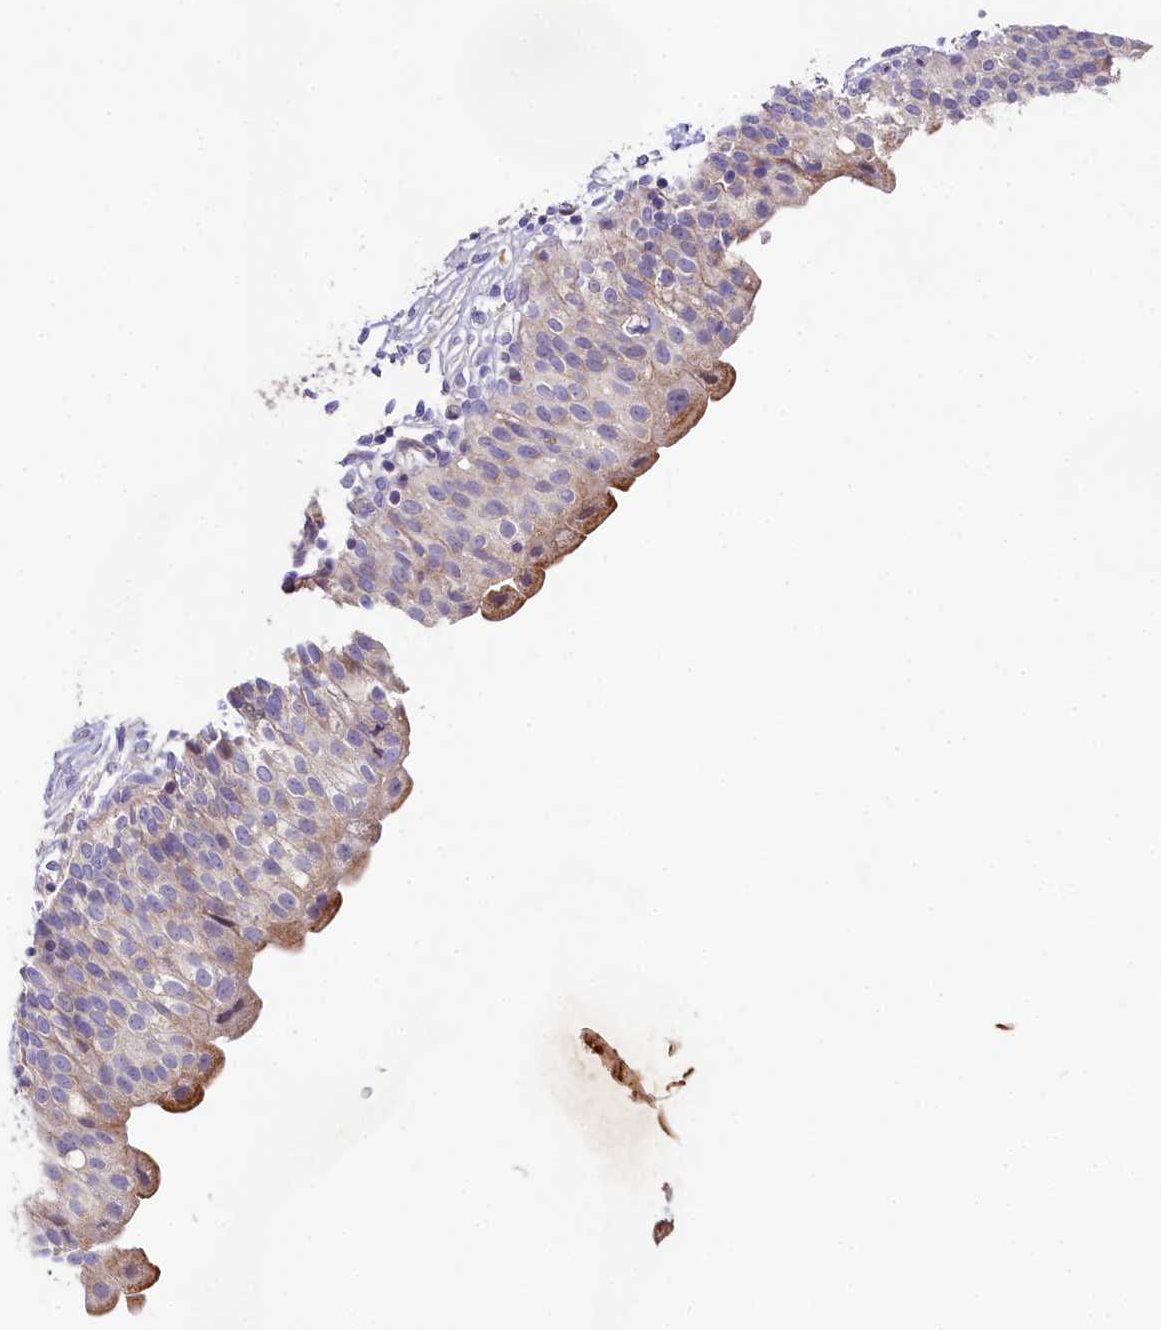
{"staining": {"intensity": "moderate", "quantity": "<25%", "location": "cytoplasmic/membranous"}, "tissue": "urinary bladder", "cell_type": "Urothelial cells", "image_type": "normal", "snomed": [{"axis": "morphology", "description": "Normal tissue, NOS"}, {"axis": "topography", "description": "Urinary bladder"}], "caption": "Immunohistochemistry (IHC) (DAB) staining of unremarkable human urinary bladder demonstrates moderate cytoplasmic/membranous protein positivity in approximately <25% of urothelial cells. Using DAB (3,3'-diaminobenzidine) (brown) and hematoxylin (blue) stains, captured at high magnification using brightfield microscopy.", "gene": "FXYD6", "patient": {"sex": "male", "age": 55}}